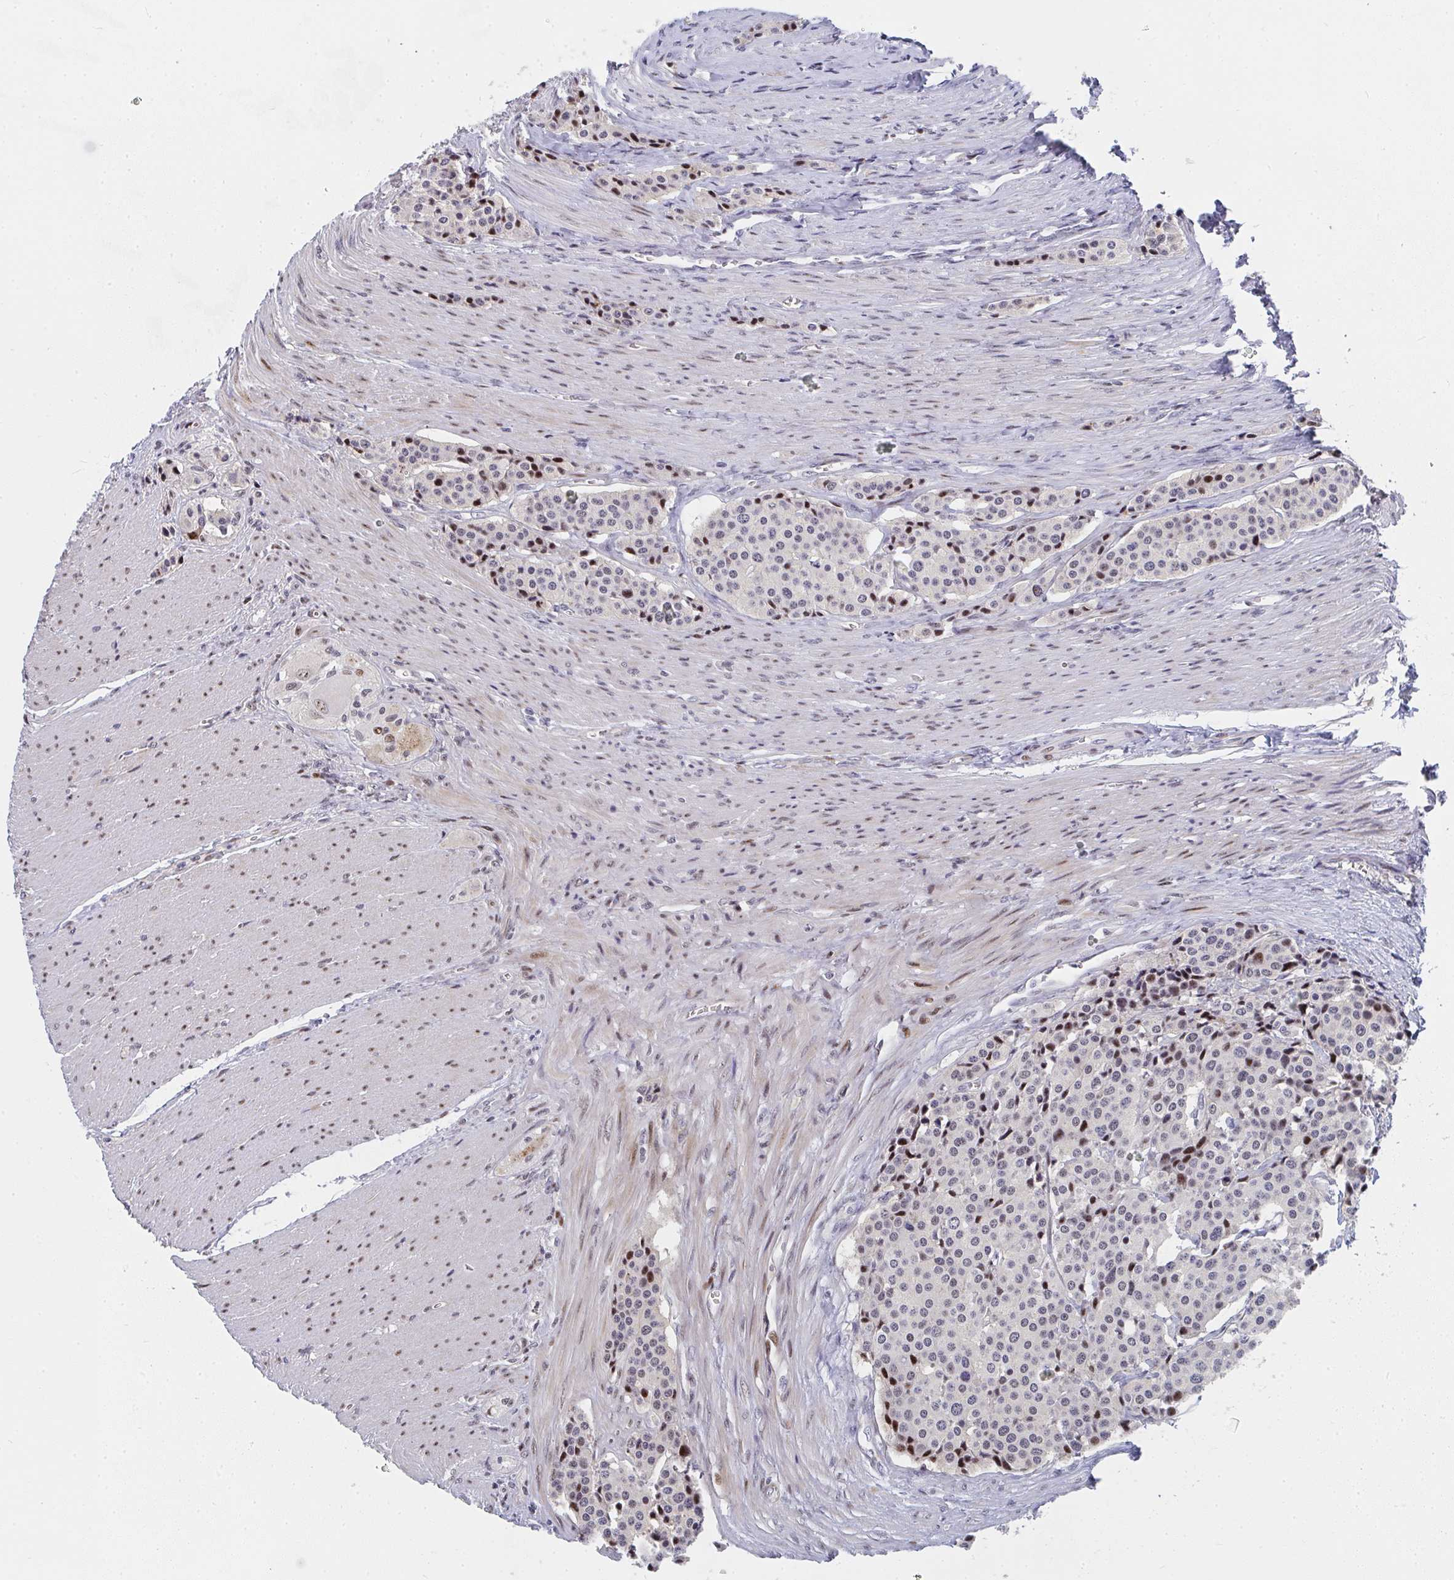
{"staining": {"intensity": "moderate", "quantity": "<25%", "location": "nuclear"}, "tissue": "carcinoid", "cell_type": "Tumor cells", "image_type": "cancer", "snomed": [{"axis": "morphology", "description": "Carcinoid, malignant, NOS"}, {"axis": "topography", "description": "Small intestine"}], "caption": "Immunohistochemical staining of carcinoid shows moderate nuclear protein expression in about <25% of tumor cells.", "gene": "ZIC3", "patient": {"sex": "male", "age": 73}}